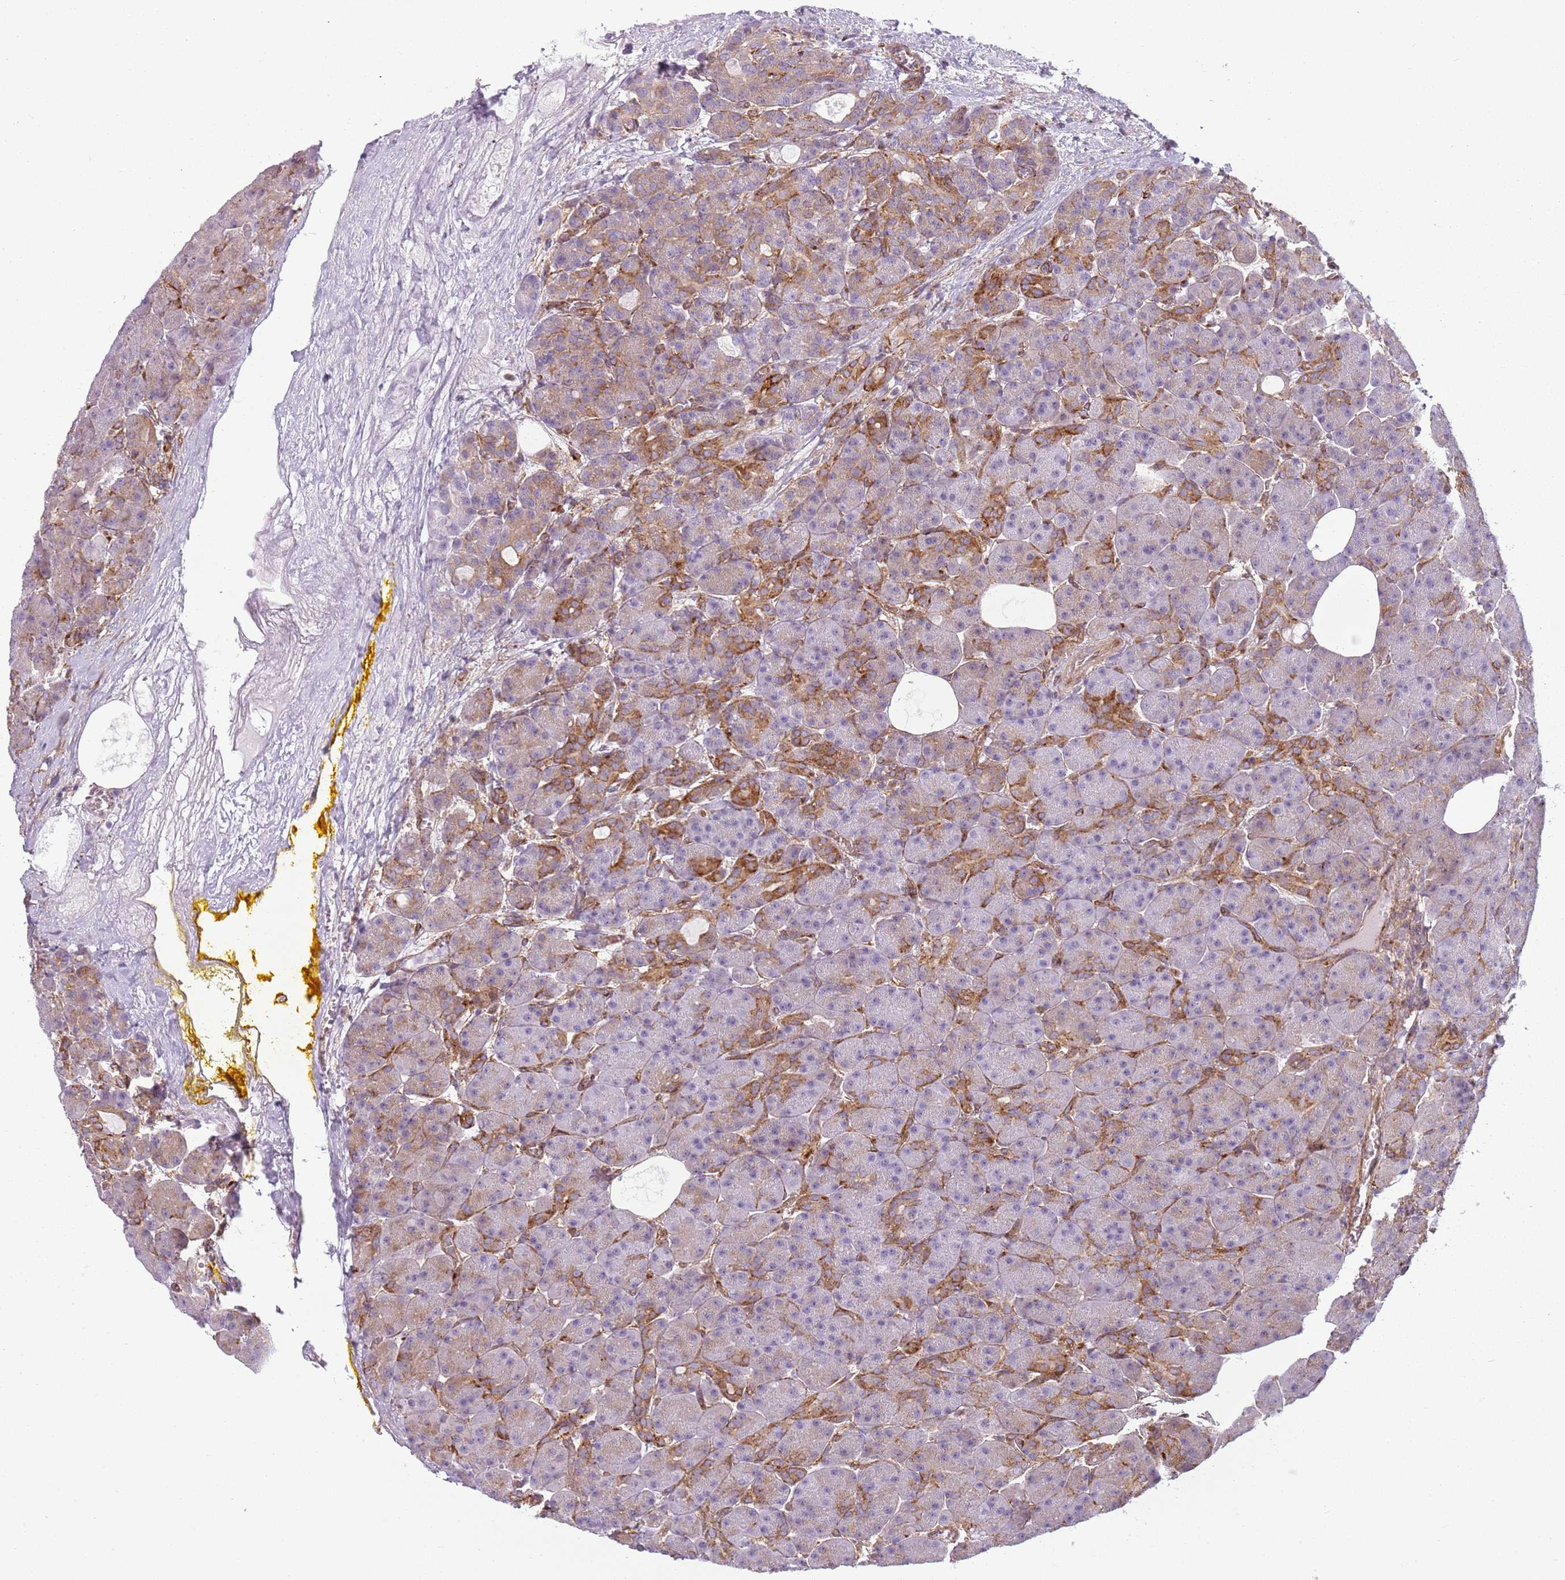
{"staining": {"intensity": "moderate", "quantity": "25%-75%", "location": "cytoplasmic/membranous"}, "tissue": "pancreas", "cell_type": "Exocrine glandular cells", "image_type": "normal", "snomed": [{"axis": "morphology", "description": "Normal tissue, NOS"}, {"axis": "topography", "description": "Pancreas"}], "caption": "Immunohistochemical staining of normal pancreas displays moderate cytoplasmic/membranous protein positivity in approximately 25%-75% of exocrine glandular cells.", "gene": "SNX1", "patient": {"sex": "male", "age": 63}}